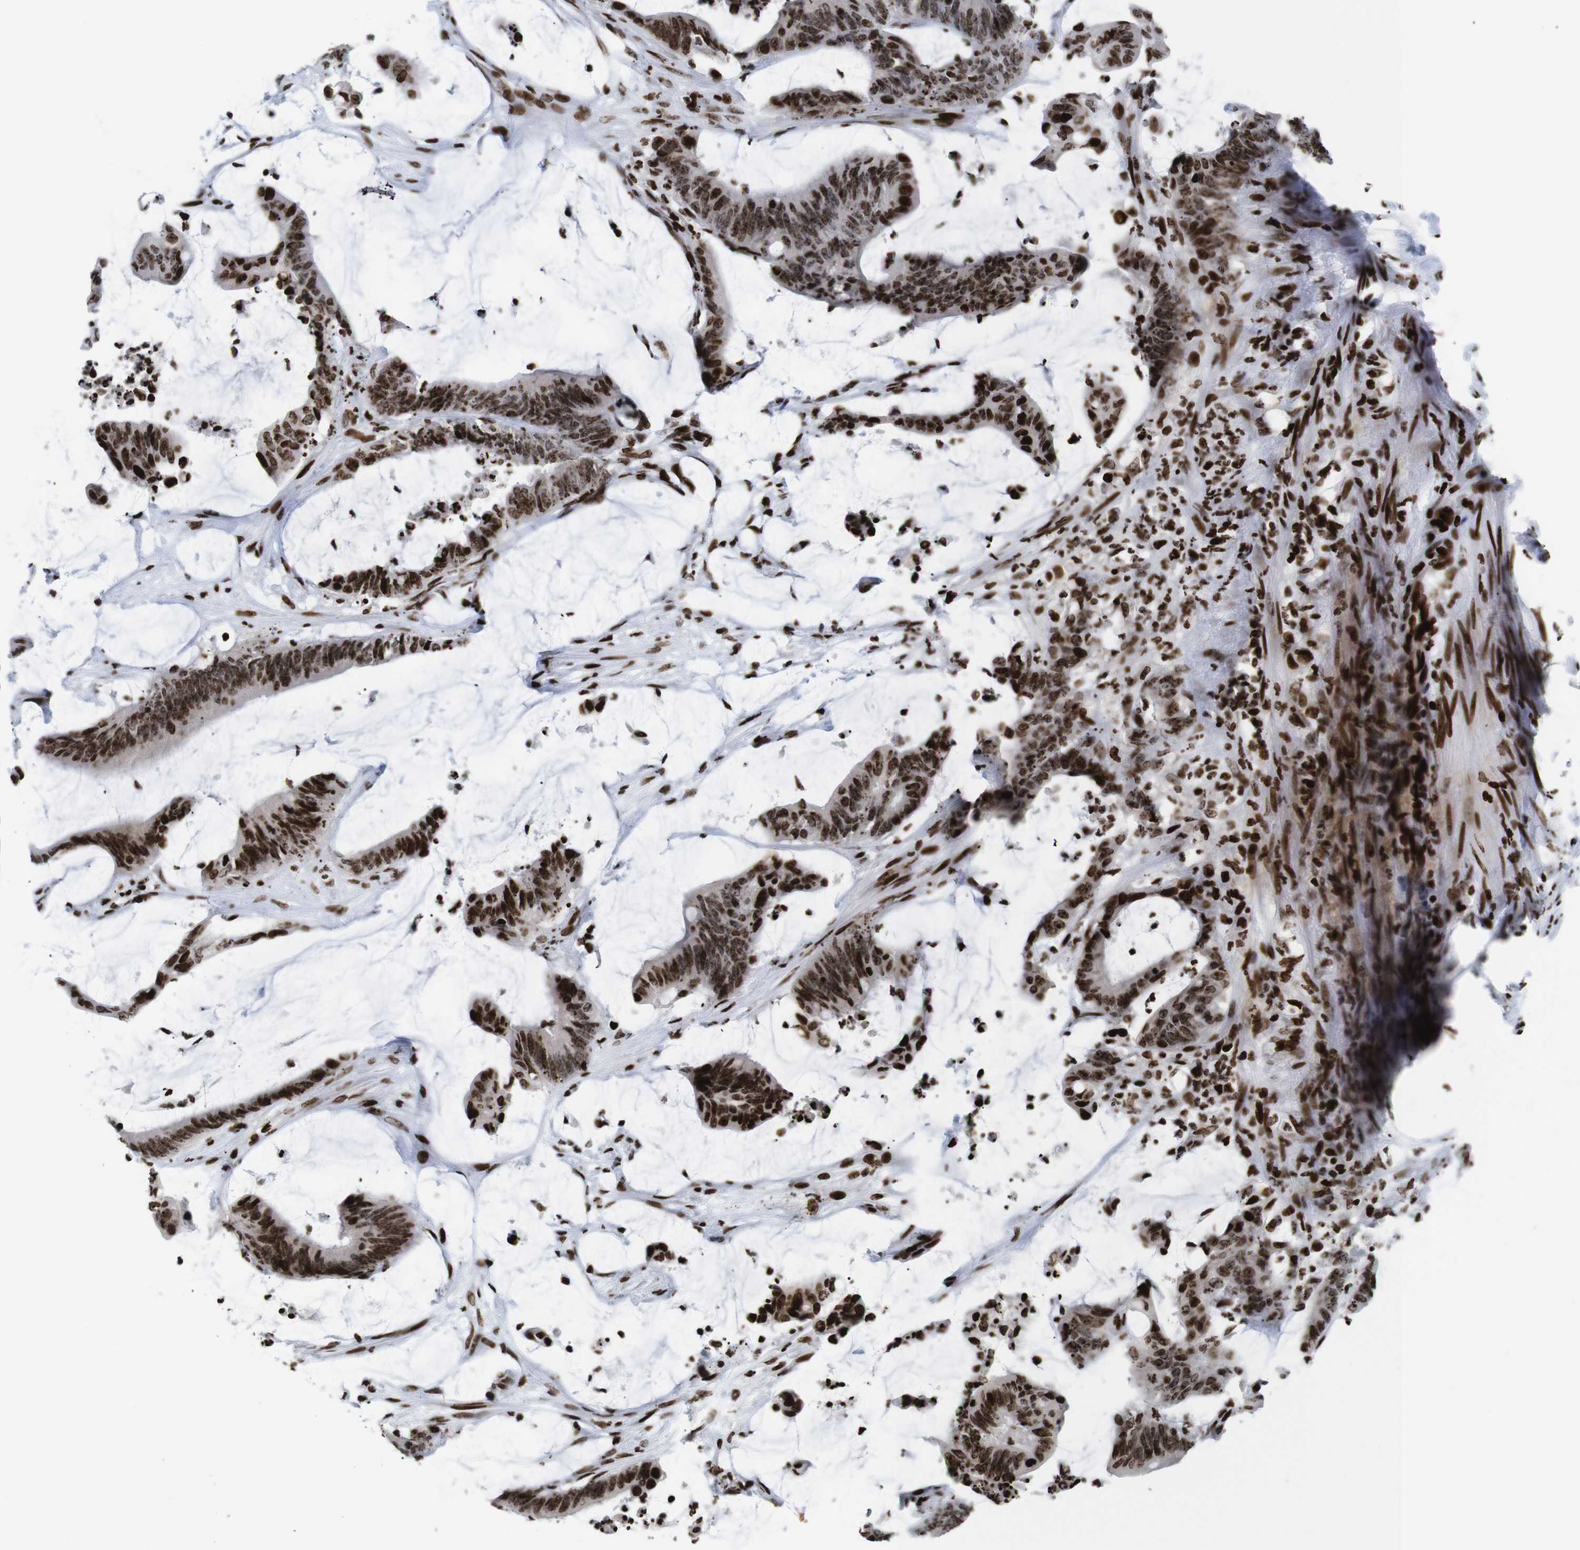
{"staining": {"intensity": "strong", "quantity": ">75%", "location": "nuclear"}, "tissue": "colorectal cancer", "cell_type": "Tumor cells", "image_type": "cancer", "snomed": [{"axis": "morphology", "description": "Adenocarcinoma, NOS"}, {"axis": "topography", "description": "Rectum"}], "caption": "Immunohistochemical staining of colorectal cancer demonstrates strong nuclear protein expression in about >75% of tumor cells.", "gene": "H1-4", "patient": {"sex": "female", "age": 66}}